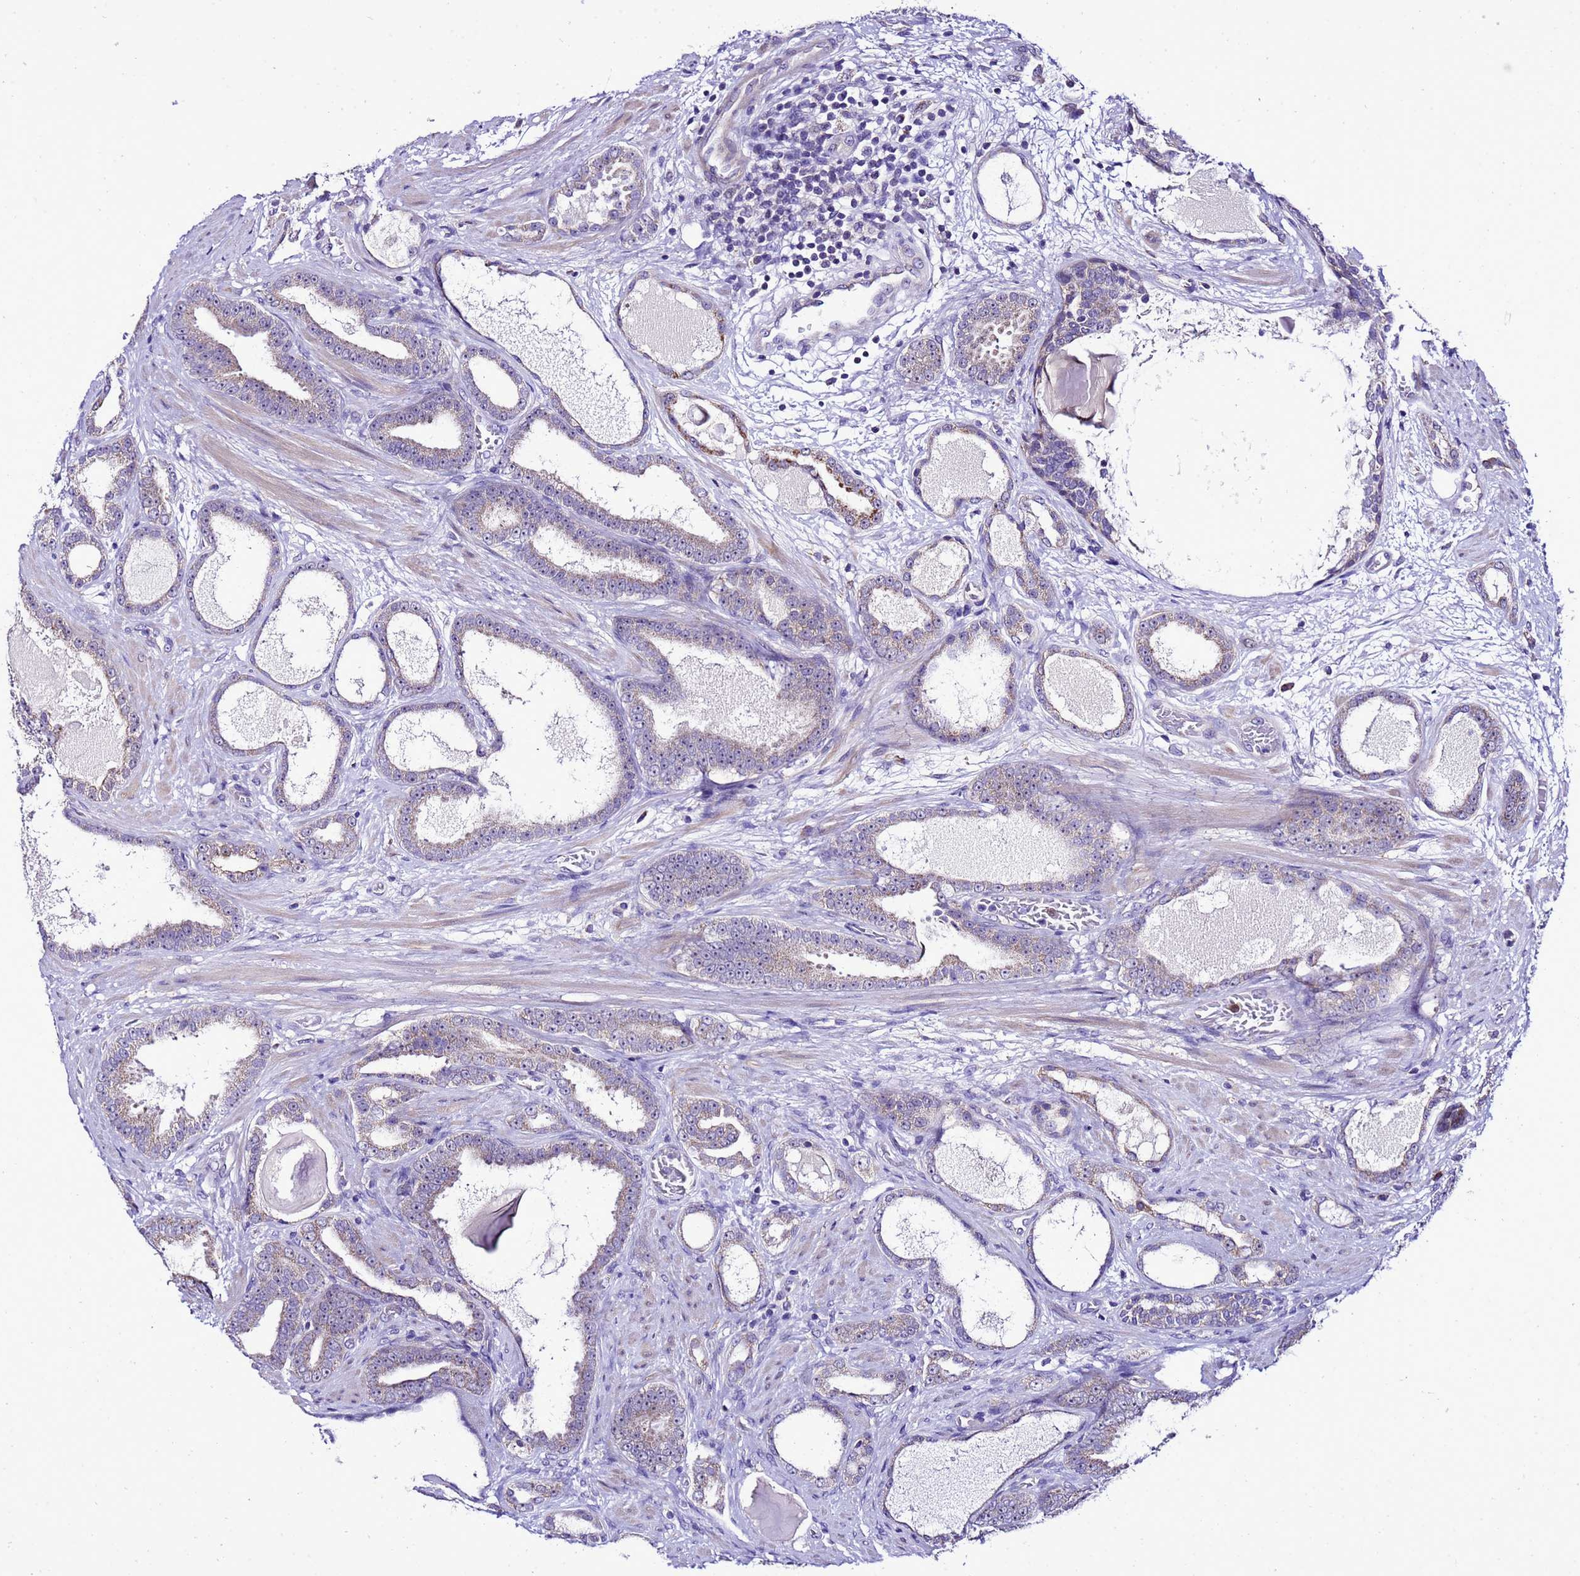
{"staining": {"intensity": "weak", "quantity": "25%-75%", "location": "cytoplasmic/membranous"}, "tissue": "prostate cancer", "cell_type": "Tumor cells", "image_type": "cancer", "snomed": [{"axis": "morphology", "description": "Adenocarcinoma, High grade"}, {"axis": "topography", "description": "Prostate"}], "caption": "Prostate cancer (high-grade adenocarcinoma) tissue shows weak cytoplasmic/membranous expression in approximately 25%-75% of tumor cells", "gene": "DPH6", "patient": {"sex": "male", "age": 60}}